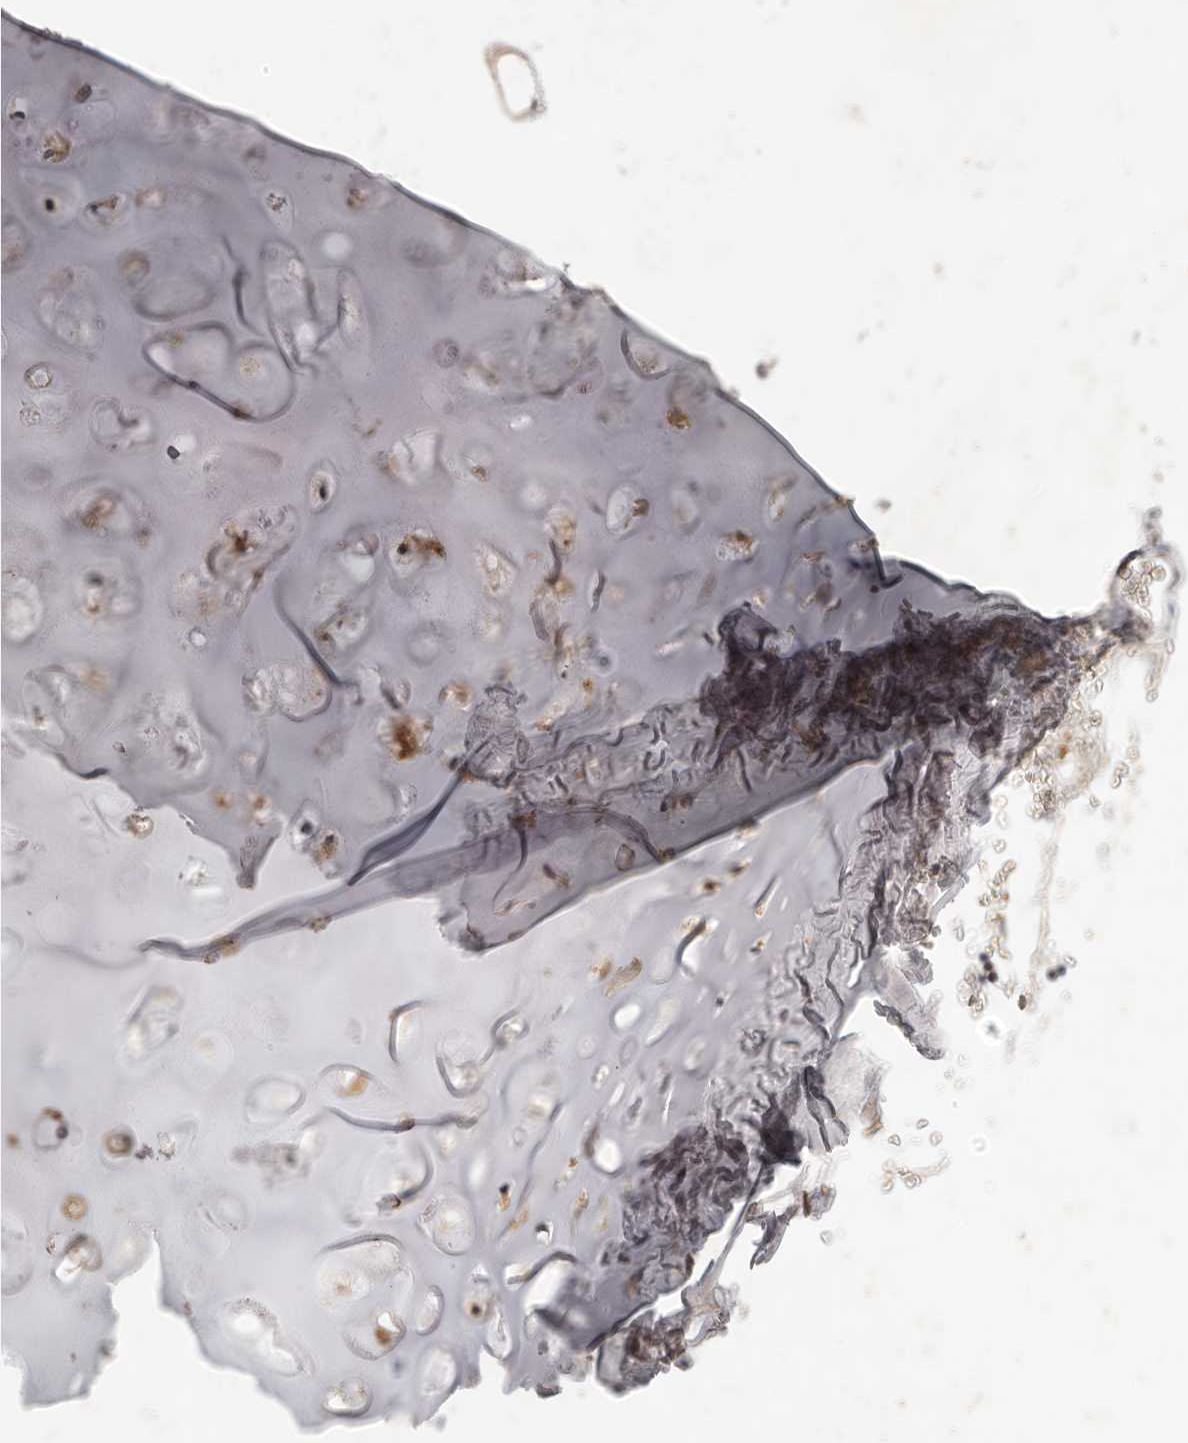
{"staining": {"intensity": "moderate", "quantity": ">75%", "location": "cytoplasmic/membranous"}, "tissue": "soft tissue", "cell_type": "Chondrocytes", "image_type": "normal", "snomed": [{"axis": "morphology", "description": "Normal tissue, NOS"}, {"axis": "topography", "description": "Cartilage tissue"}], "caption": "Moderate cytoplasmic/membranous positivity for a protein is seen in approximately >75% of chondrocytes of normal soft tissue using immunohistochemistry.", "gene": "LRRC75A", "patient": {"sex": "female", "age": 63}}